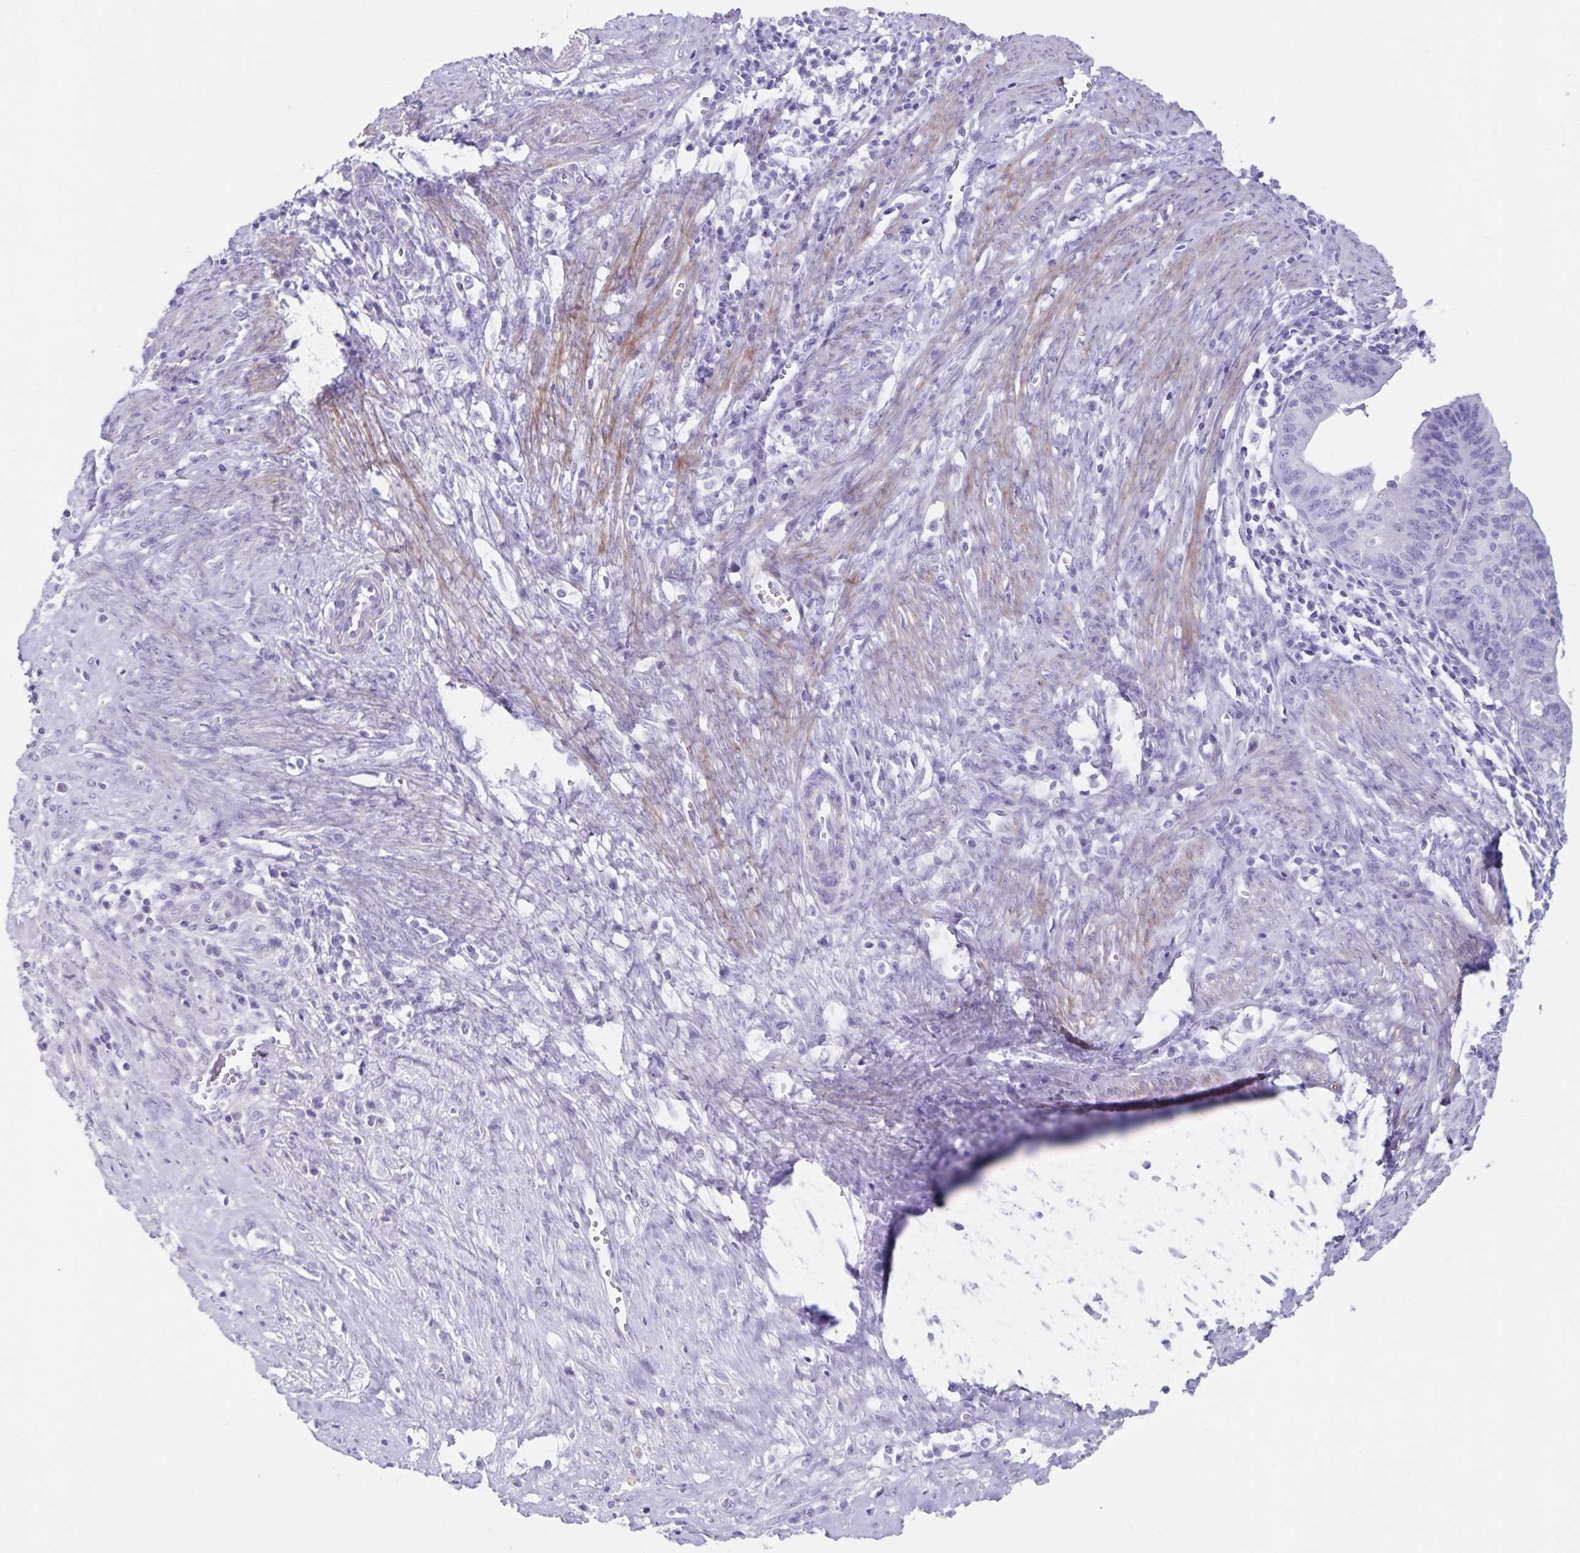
{"staining": {"intensity": "negative", "quantity": "none", "location": "none"}, "tissue": "endometrial cancer", "cell_type": "Tumor cells", "image_type": "cancer", "snomed": [{"axis": "morphology", "description": "Adenocarcinoma, NOS"}, {"axis": "topography", "description": "Endometrium"}], "caption": "Endometrial adenocarcinoma was stained to show a protein in brown. There is no significant positivity in tumor cells.", "gene": "C11orf42", "patient": {"sex": "female", "age": 65}}